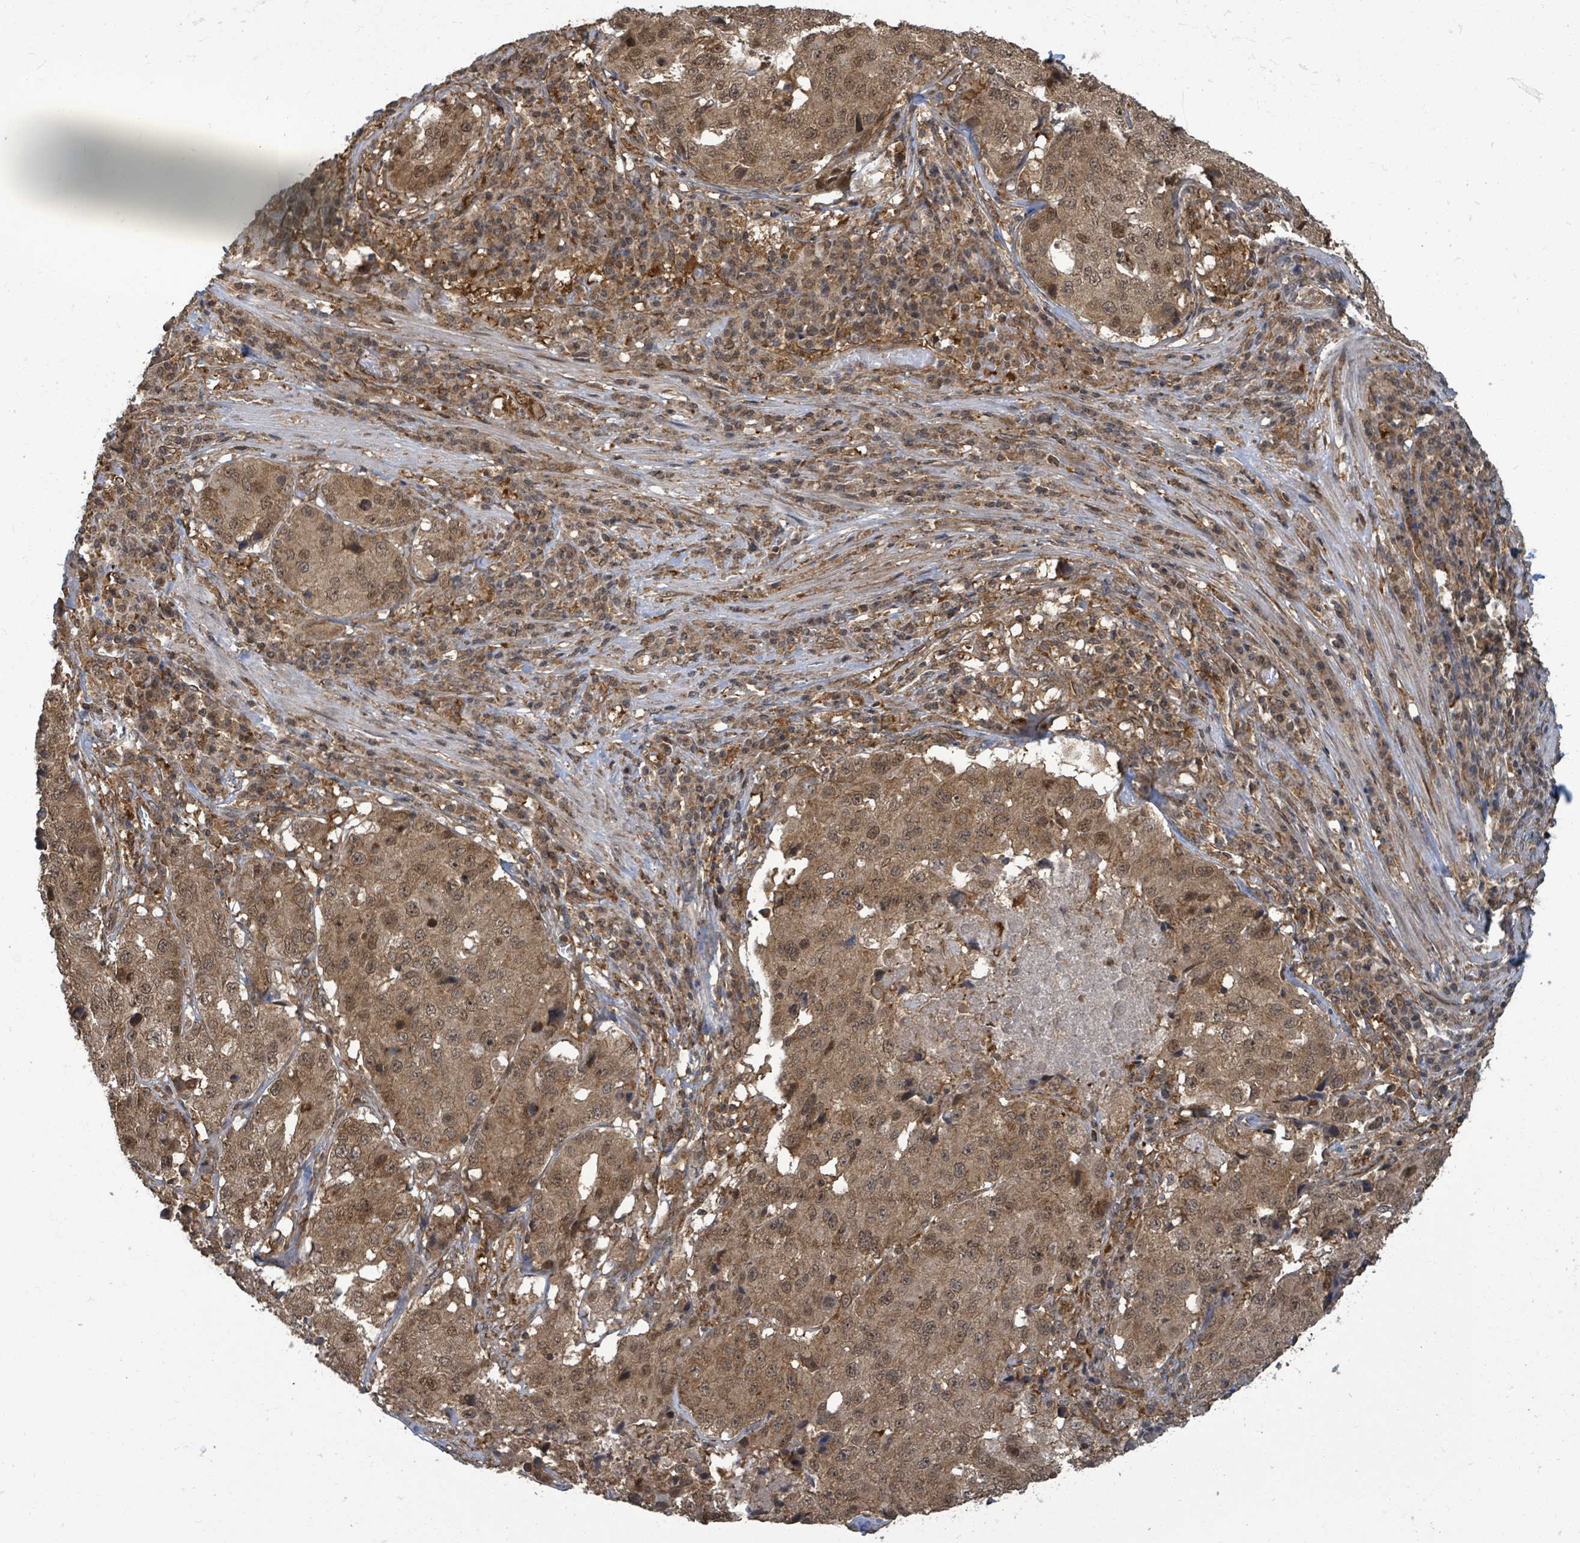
{"staining": {"intensity": "moderate", "quantity": ">75%", "location": "cytoplasmic/membranous,nuclear"}, "tissue": "stomach cancer", "cell_type": "Tumor cells", "image_type": "cancer", "snomed": [{"axis": "morphology", "description": "Adenocarcinoma, NOS"}, {"axis": "topography", "description": "Stomach"}], "caption": "Human adenocarcinoma (stomach) stained with a protein marker reveals moderate staining in tumor cells.", "gene": "KLC1", "patient": {"sex": "male", "age": 71}}